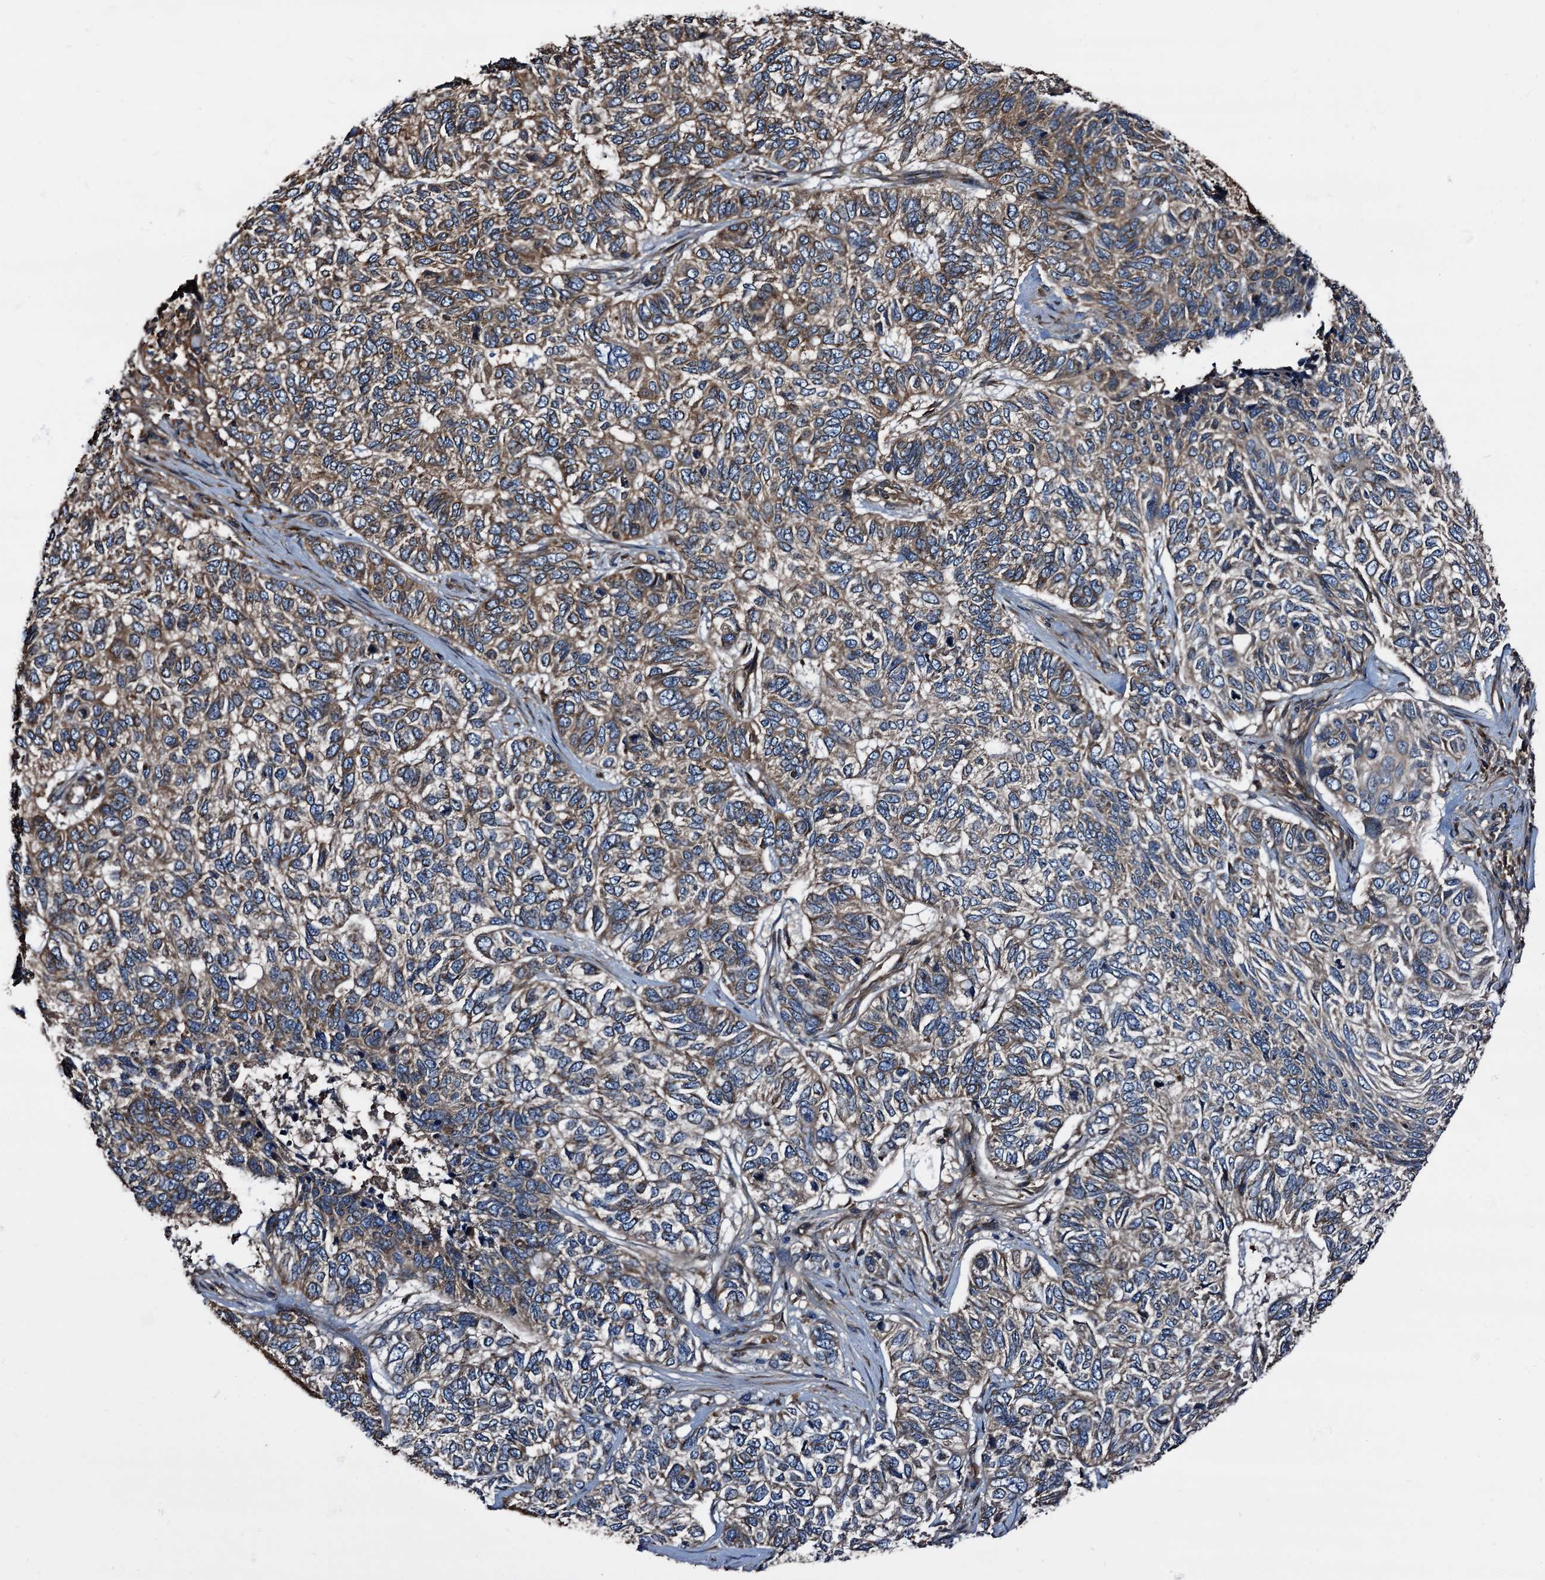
{"staining": {"intensity": "moderate", "quantity": "25%-75%", "location": "cytoplasmic/membranous"}, "tissue": "skin cancer", "cell_type": "Tumor cells", "image_type": "cancer", "snomed": [{"axis": "morphology", "description": "Basal cell carcinoma"}, {"axis": "topography", "description": "Skin"}], "caption": "Skin cancer stained with immunohistochemistry shows moderate cytoplasmic/membranous expression in about 25%-75% of tumor cells.", "gene": "PEX5", "patient": {"sex": "female", "age": 65}}